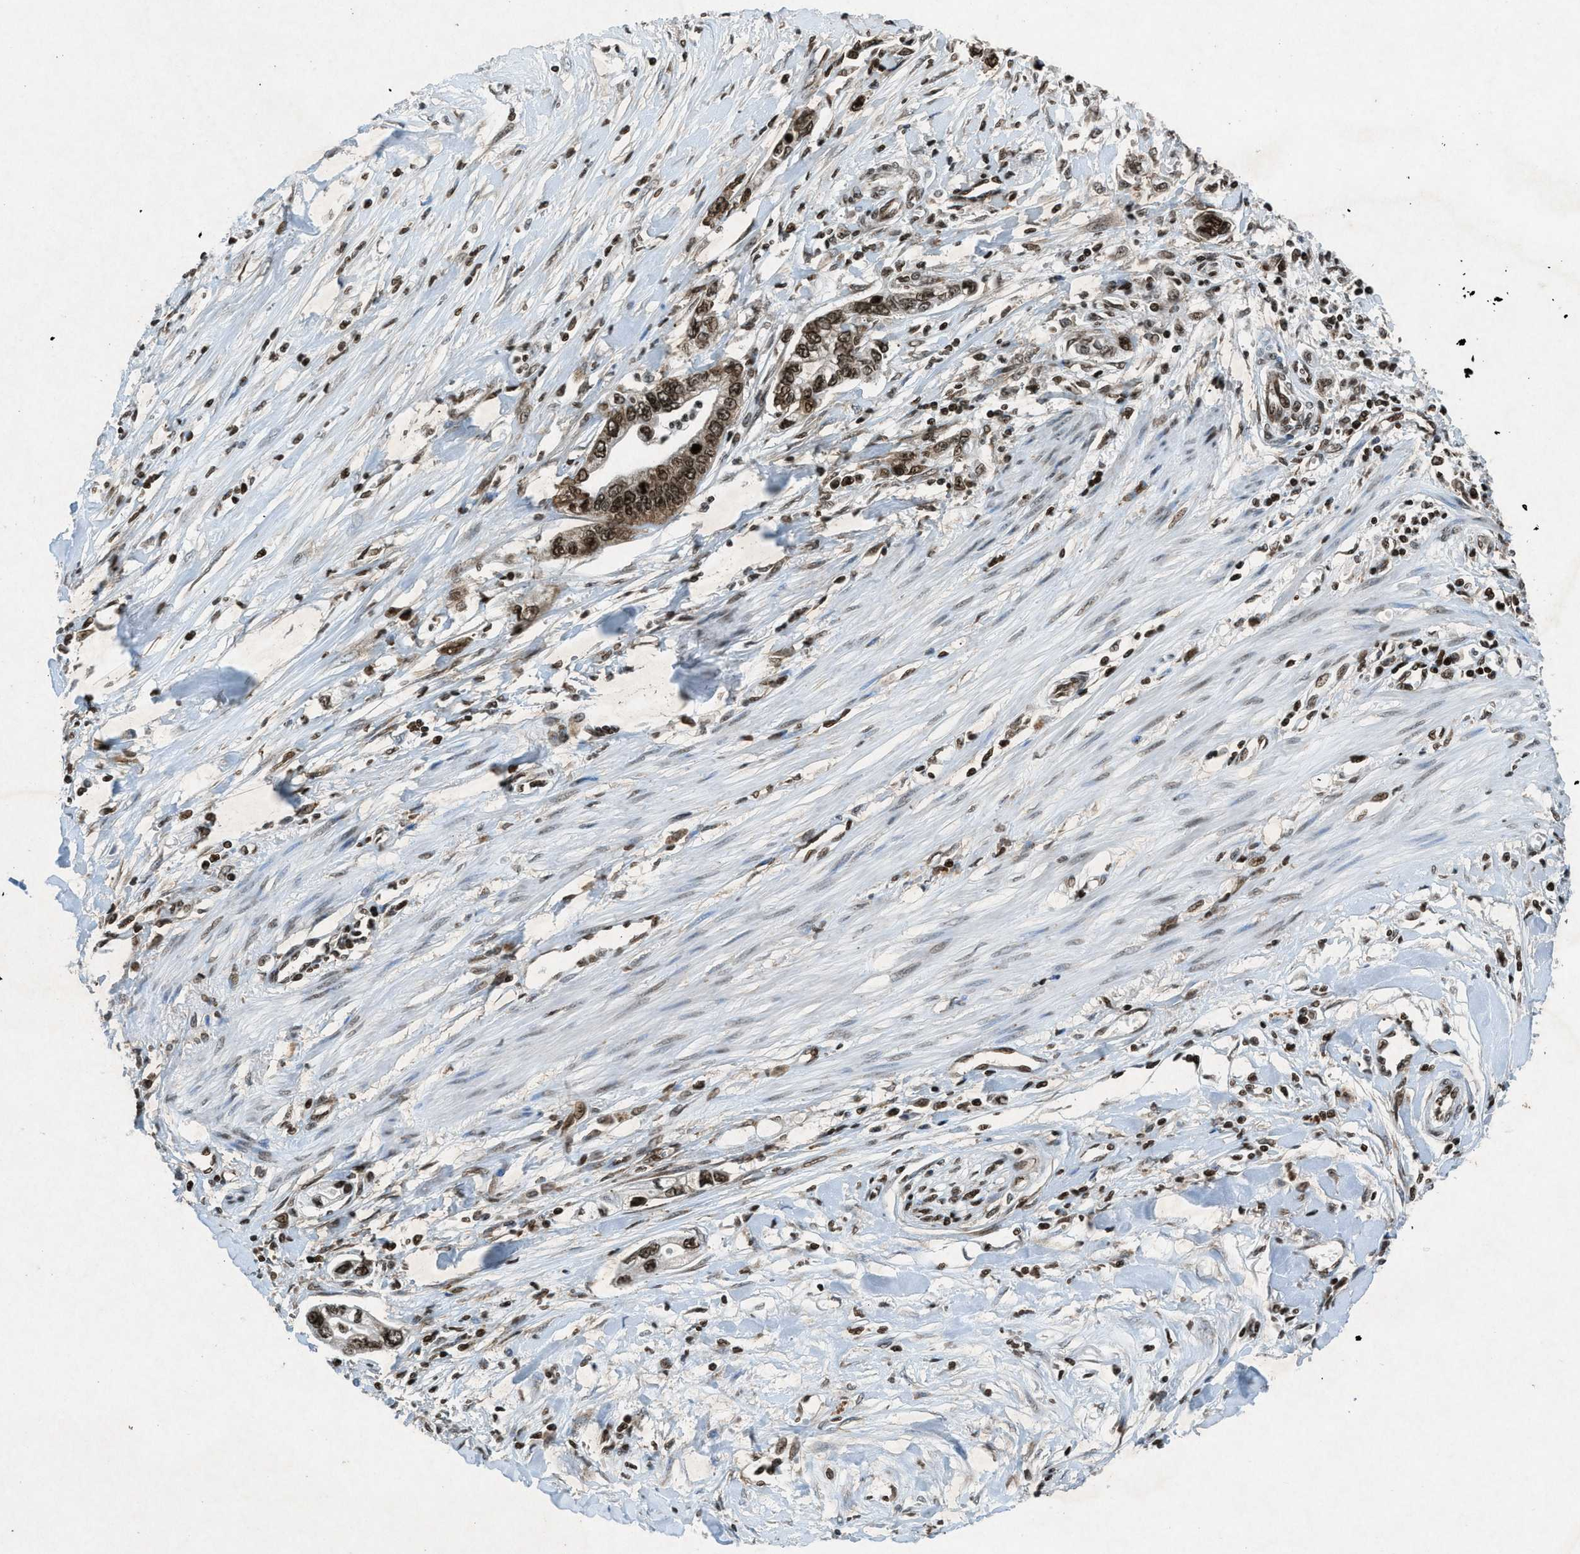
{"staining": {"intensity": "moderate", "quantity": ">75%", "location": "nuclear"}, "tissue": "pancreatic cancer", "cell_type": "Tumor cells", "image_type": "cancer", "snomed": [{"axis": "morphology", "description": "Adenocarcinoma, NOS"}, {"axis": "topography", "description": "Pancreas"}], "caption": "Immunohistochemistry micrograph of neoplastic tissue: human pancreatic adenocarcinoma stained using IHC shows medium levels of moderate protein expression localized specifically in the nuclear of tumor cells, appearing as a nuclear brown color.", "gene": "NXF1", "patient": {"sex": "male", "age": 56}}